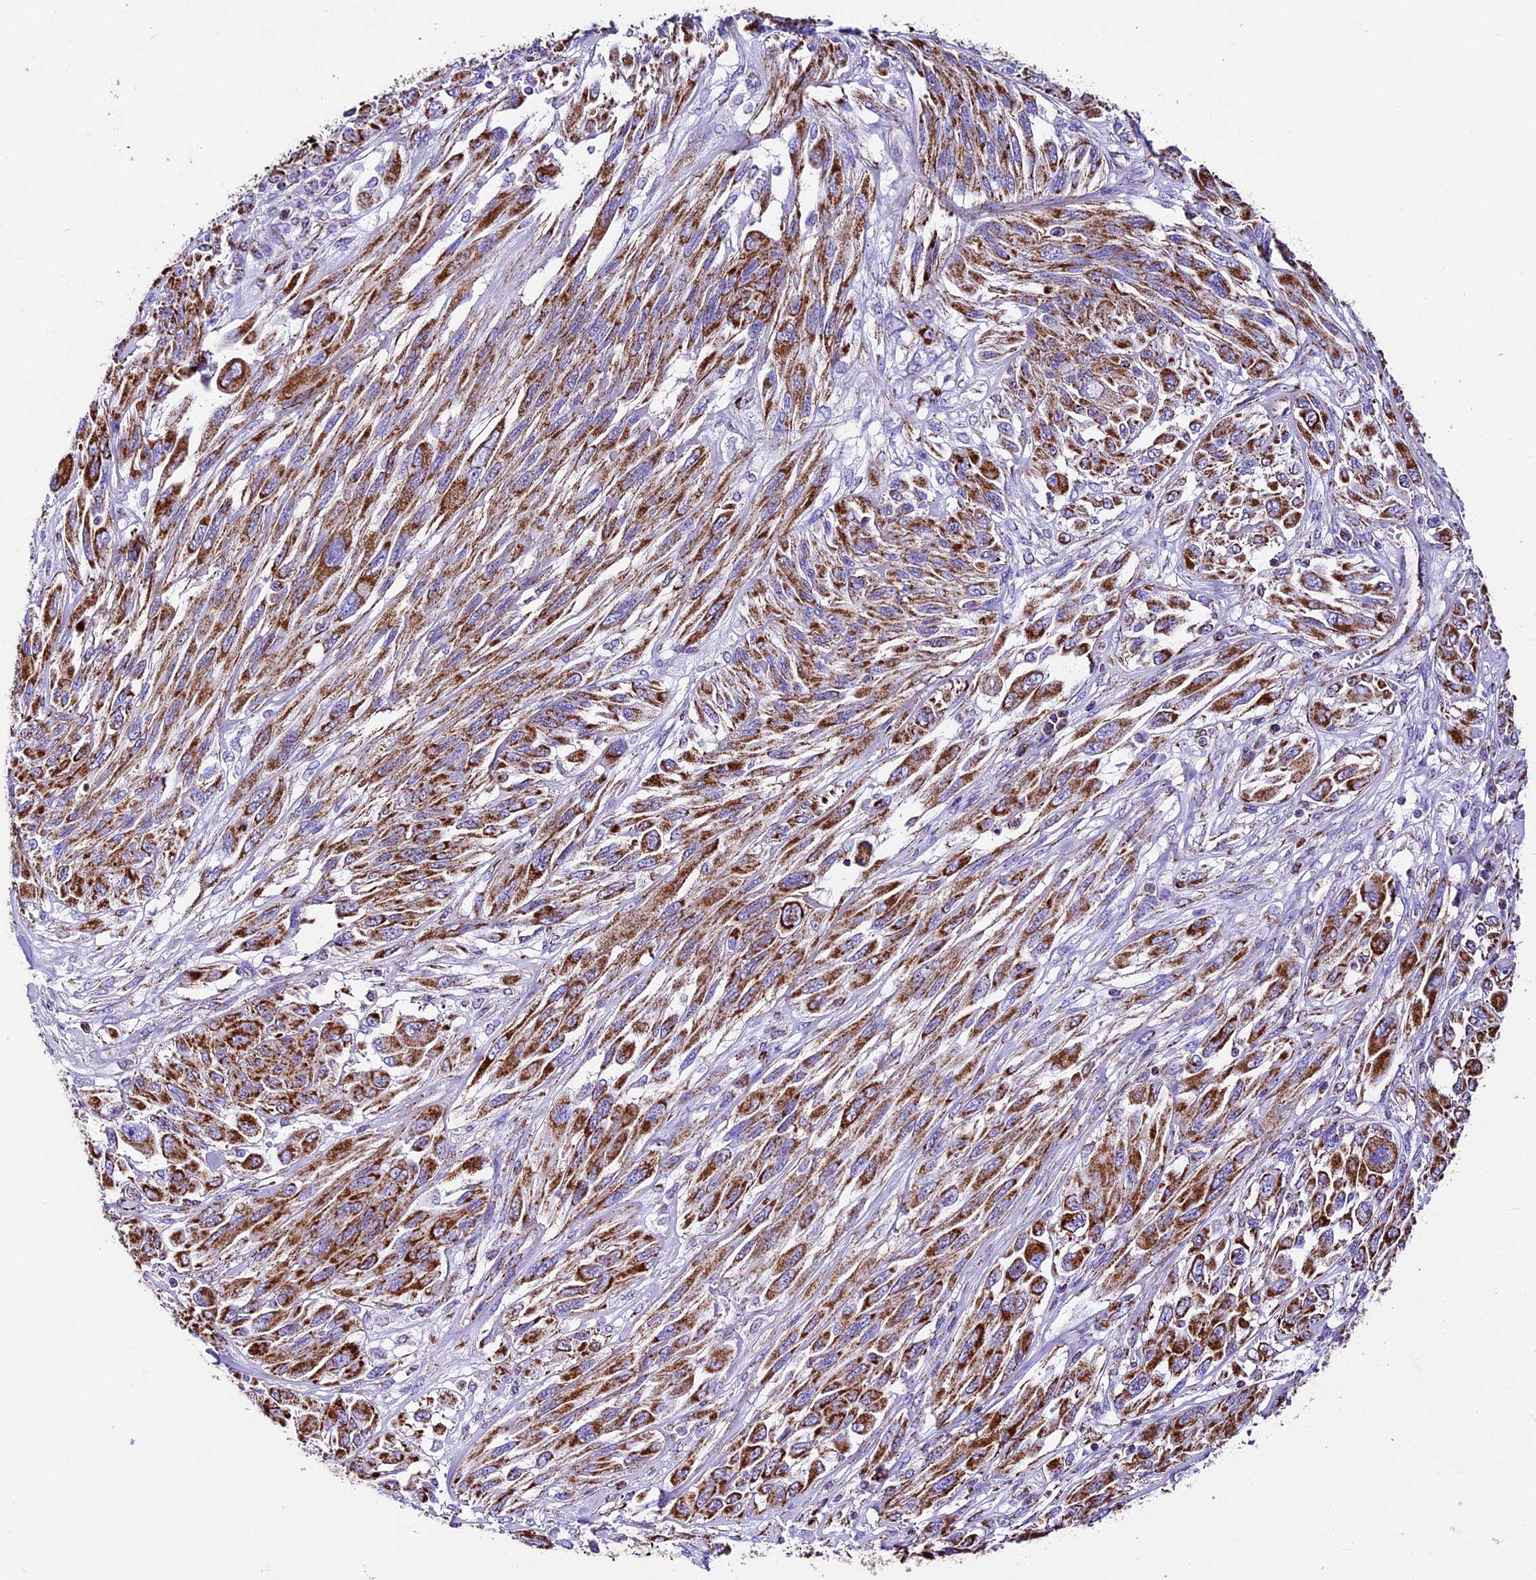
{"staining": {"intensity": "strong", "quantity": ">75%", "location": "cytoplasmic/membranous"}, "tissue": "melanoma", "cell_type": "Tumor cells", "image_type": "cancer", "snomed": [{"axis": "morphology", "description": "Malignant melanoma, NOS"}, {"axis": "topography", "description": "Skin"}], "caption": "This photomicrograph shows malignant melanoma stained with immunohistochemistry (IHC) to label a protein in brown. The cytoplasmic/membranous of tumor cells show strong positivity for the protein. Nuclei are counter-stained blue.", "gene": "DCAF5", "patient": {"sex": "female", "age": 91}}